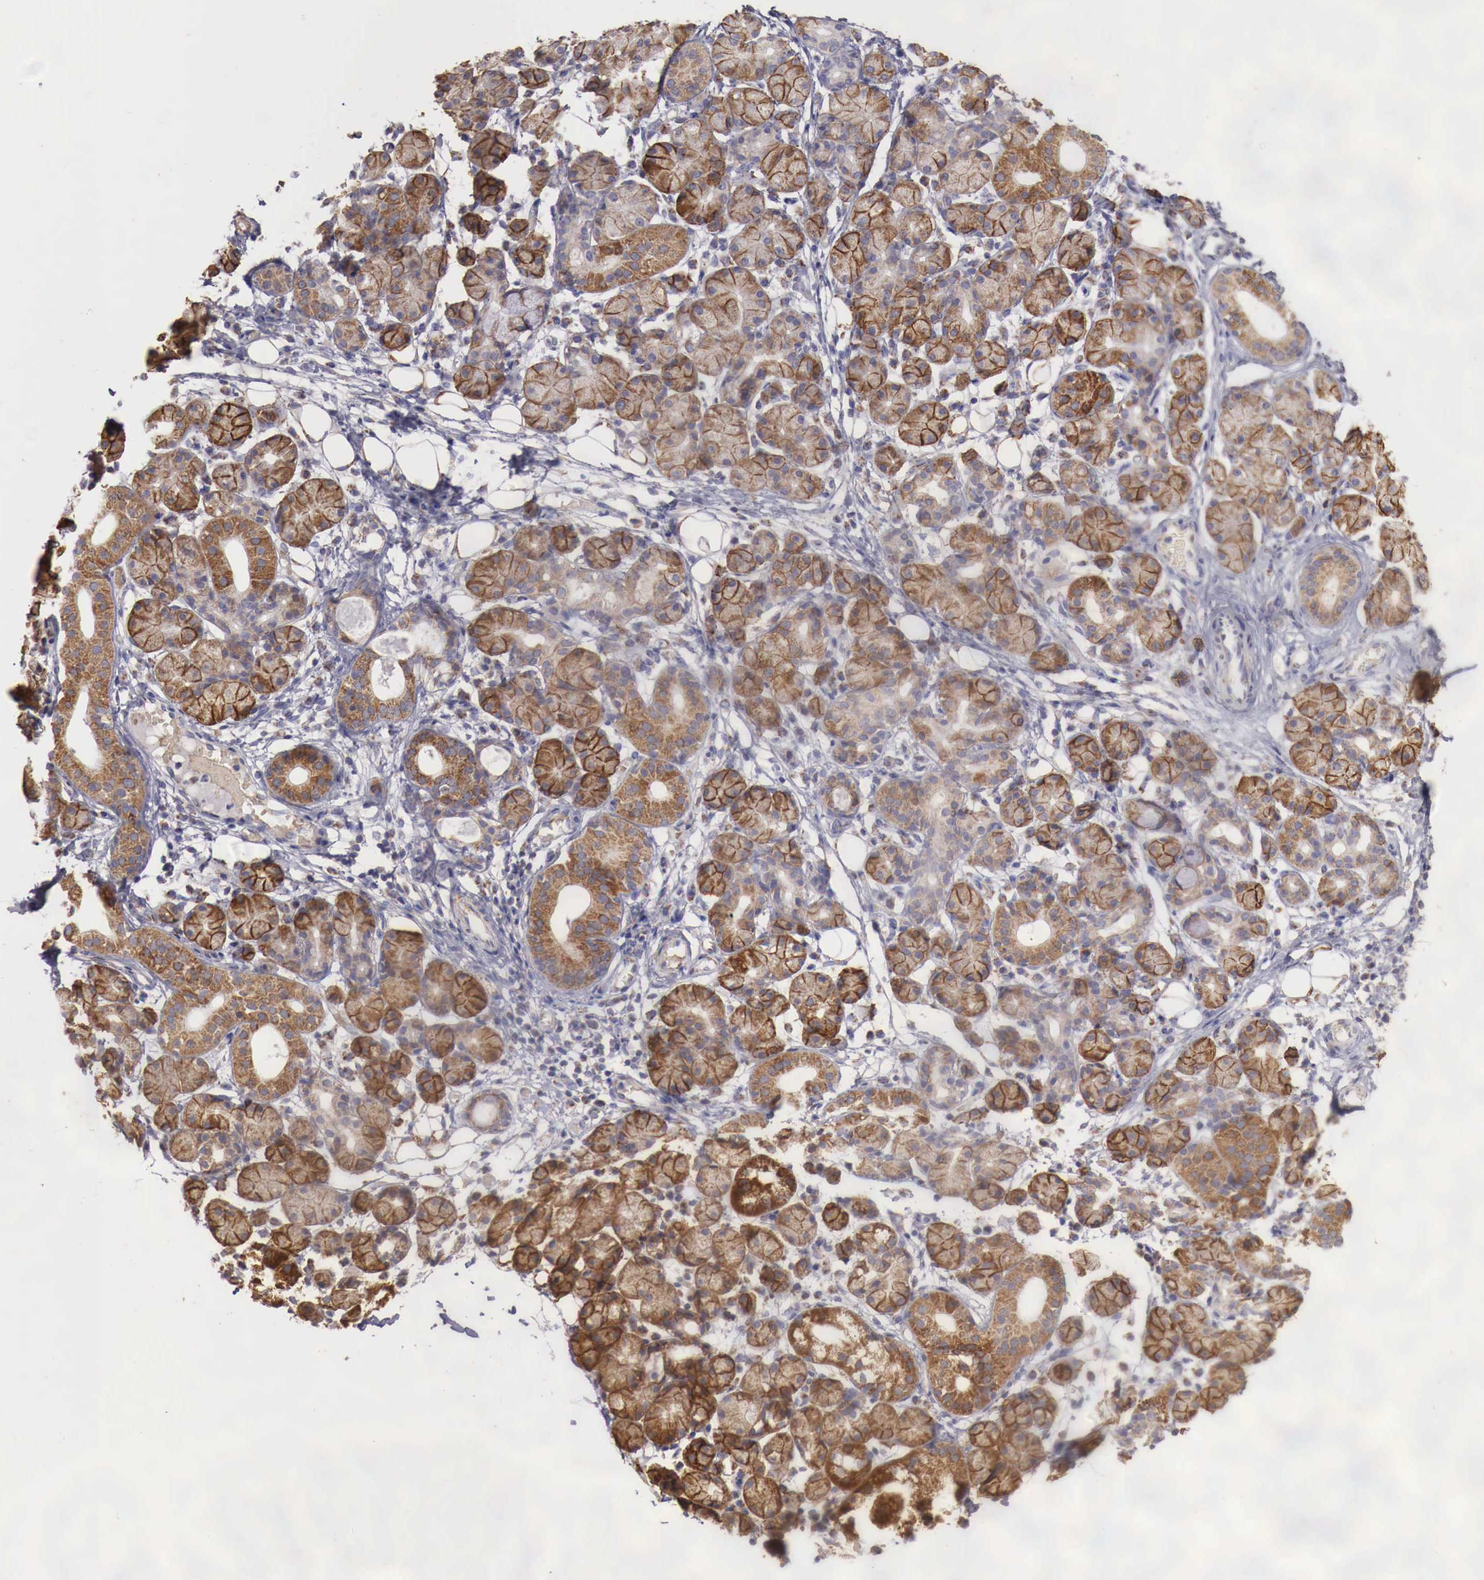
{"staining": {"intensity": "moderate", "quantity": ">75%", "location": "cytoplasmic/membranous"}, "tissue": "salivary gland", "cell_type": "Glandular cells", "image_type": "normal", "snomed": [{"axis": "morphology", "description": "Normal tissue, NOS"}, {"axis": "topography", "description": "Salivary gland"}, {"axis": "topography", "description": "Peripheral nerve tissue"}], "caption": "Human salivary gland stained for a protein (brown) exhibits moderate cytoplasmic/membranous positive expression in about >75% of glandular cells.", "gene": "XPNPEP3", "patient": {"sex": "male", "age": 62}}